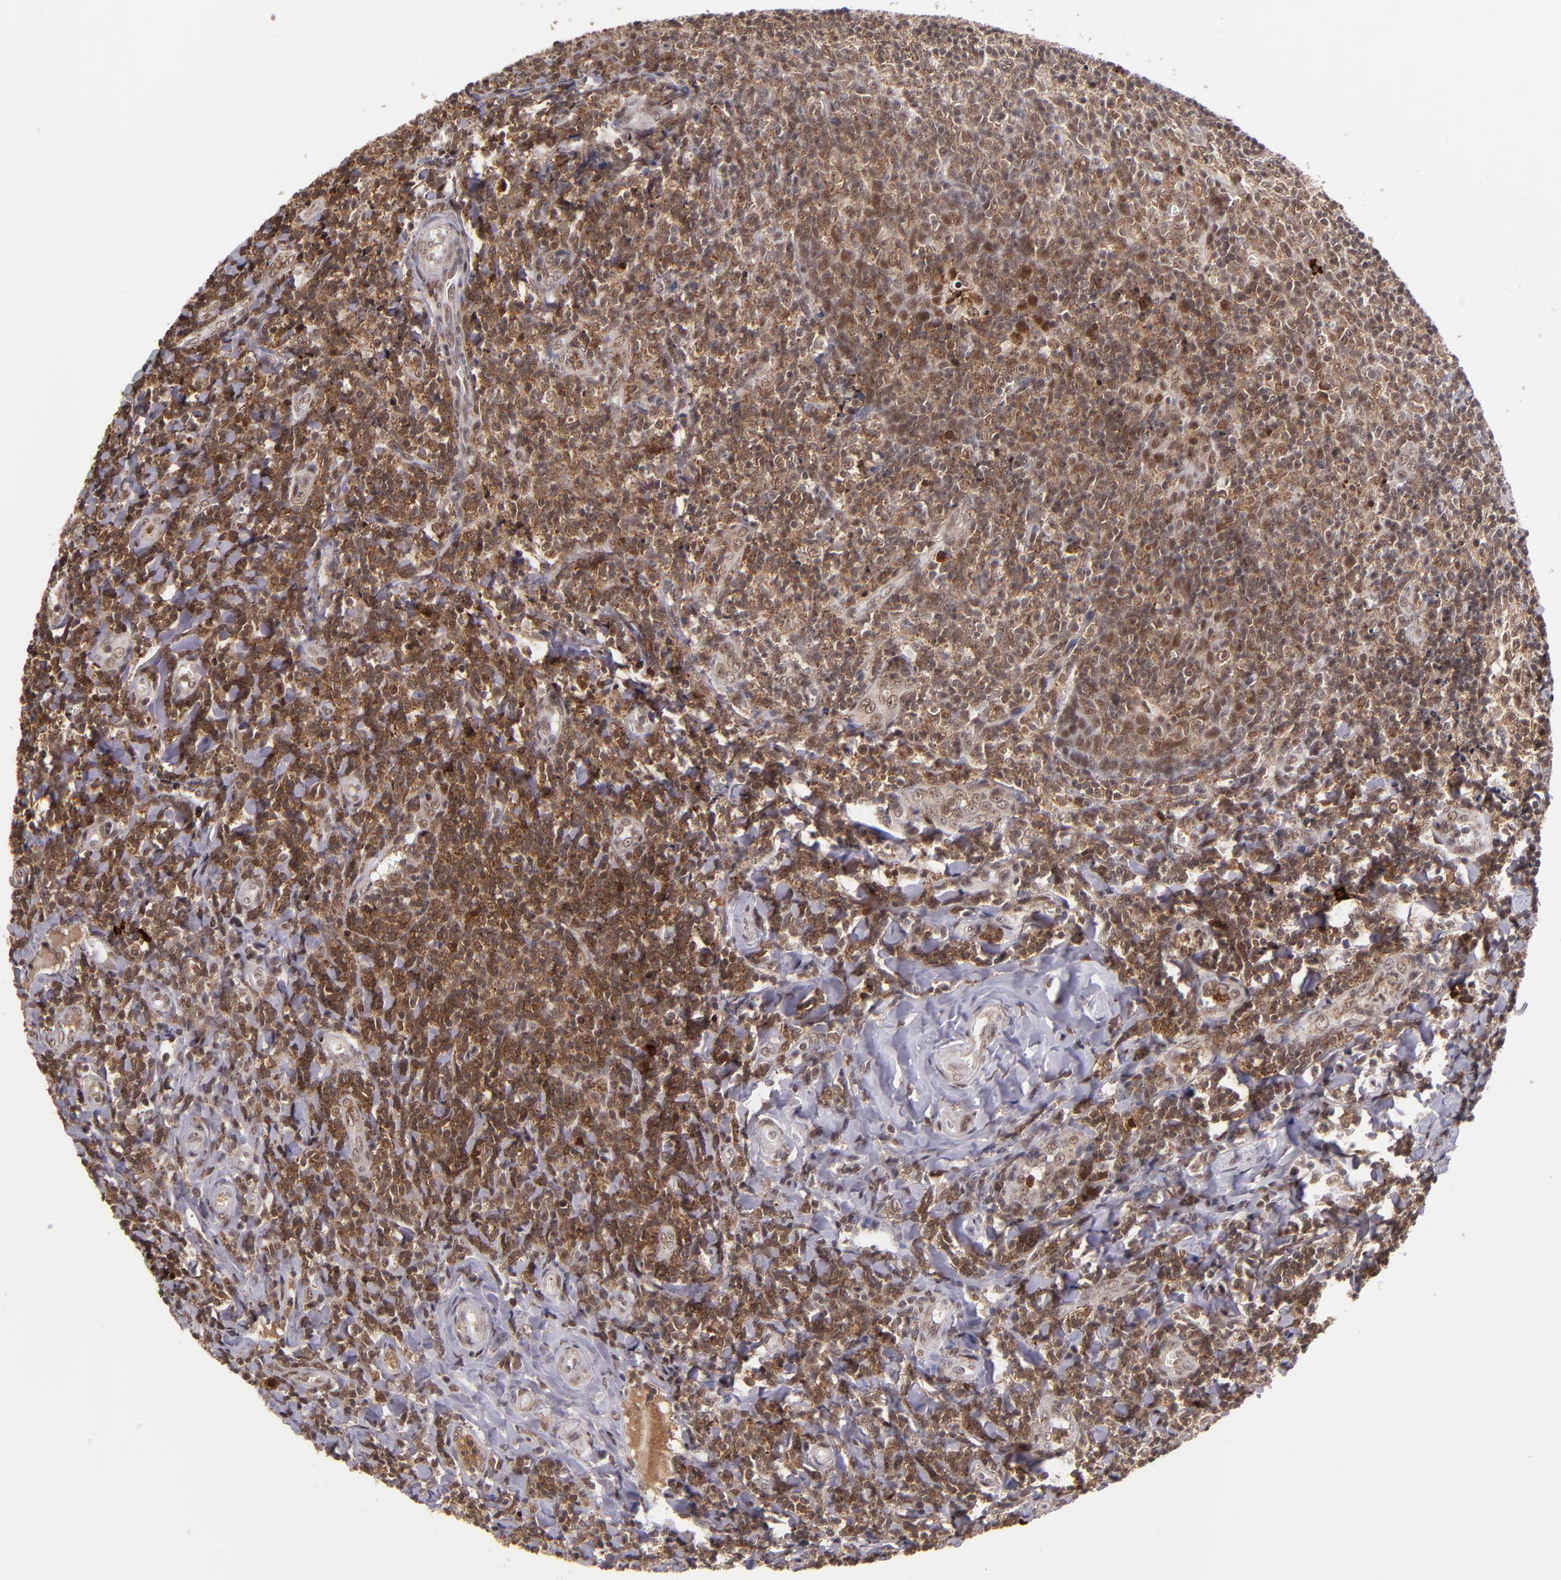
{"staining": {"intensity": "moderate", "quantity": ">75%", "location": "cytoplasmic/membranous,nuclear"}, "tissue": "tonsil", "cell_type": "Germinal center cells", "image_type": "normal", "snomed": [{"axis": "morphology", "description": "Normal tissue, NOS"}, {"axis": "topography", "description": "Tonsil"}], "caption": "Protein expression analysis of normal tonsil displays moderate cytoplasmic/membranous,nuclear expression in about >75% of germinal center cells.", "gene": "EP300", "patient": {"sex": "male", "age": 20}}